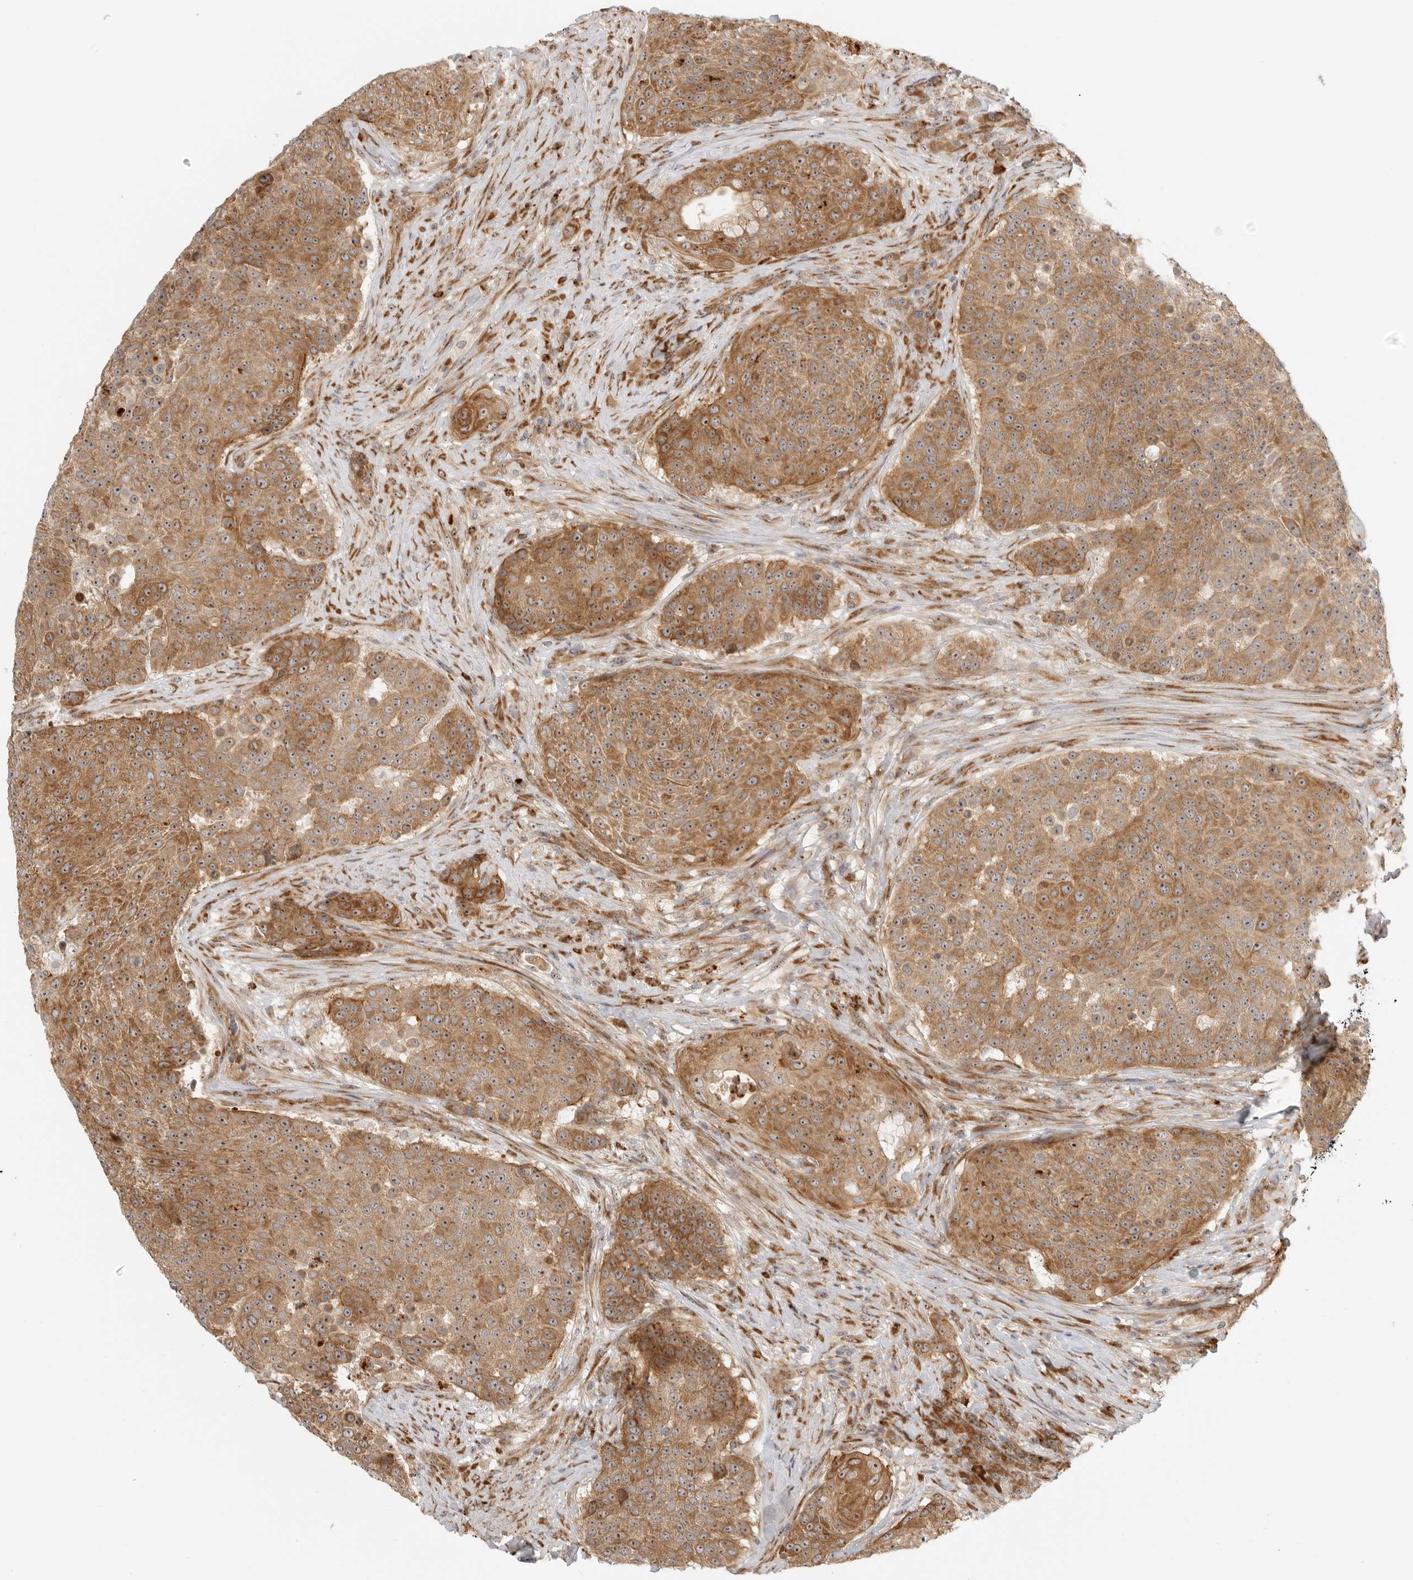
{"staining": {"intensity": "moderate", "quantity": ">75%", "location": "cytoplasmic/membranous,nuclear"}, "tissue": "urothelial cancer", "cell_type": "Tumor cells", "image_type": "cancer", "snomed": [{"axis": "morphology", "description": "Urothelial carcinoma, High grade"}, {"axis": "topography", "description": "Urinary bladder"}], "caption": "DAB (3,3'-diaminobenzidine) immunohistochemical staining of high-grade urothelial carcinoma shows moderate cytoplasmic/membranous and nuclear protein expression in approximately >75% of tumor cells.", "gene": "DSCC1", "patient": {"sex": "female", "age": 63}}